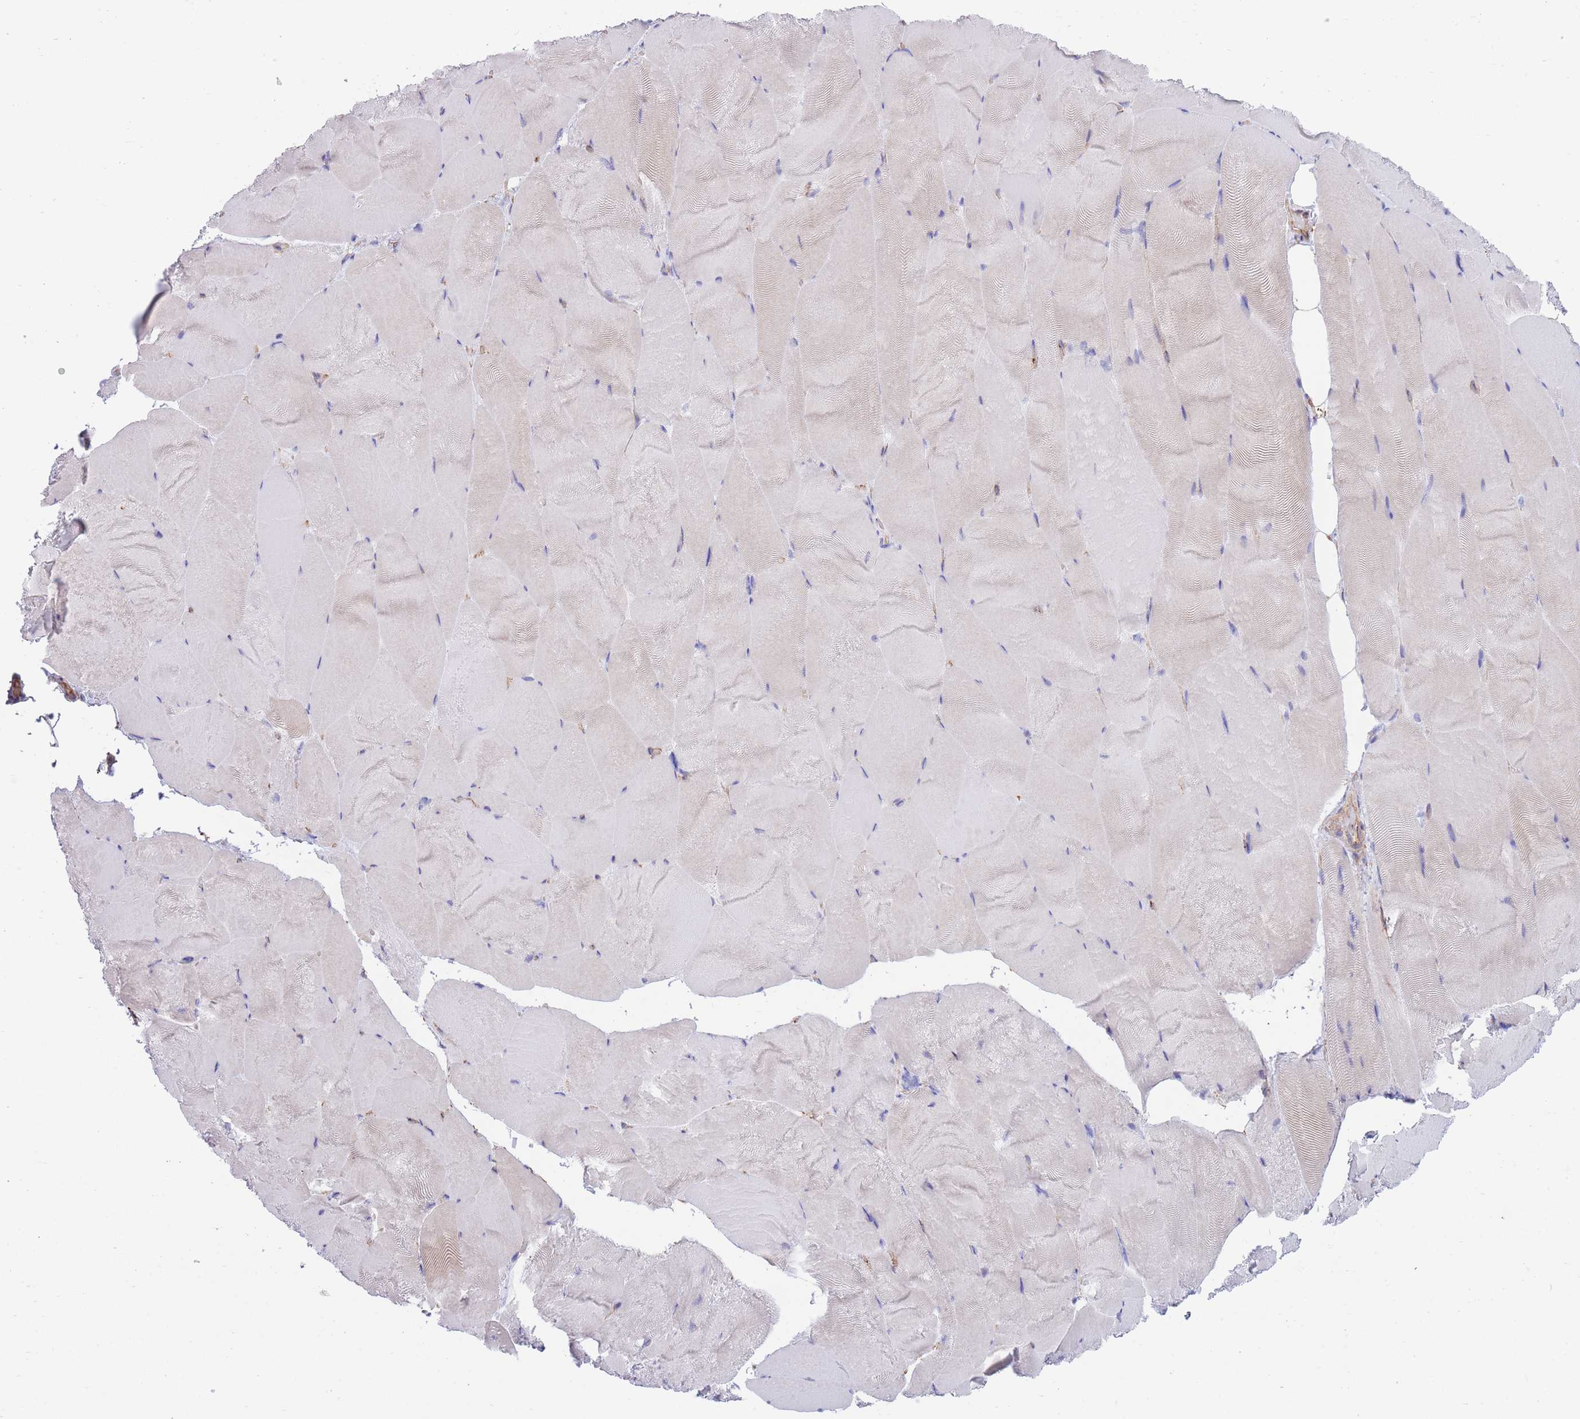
{"staining": {"intensity": "negative", "quantity": "none", "location": "none"}, "tissue": "skeletal muscle", "cell_type": "Myocytes", "image_type": "normal", "snomed": [{"axis": "morphology", "description": "Normal tissue, NOS"}, {"axis": "topography", "description": "Skeletal muscle"}], "caption": "Myocytes show no significant staining in unremarkable skeletal muscle. (DAB immunohistochemistry (IHC) visualized using brightfield microscopy, high magnification).", "gene": "LRRN4CL", "patient": {"sex": "female", "age": 64}}